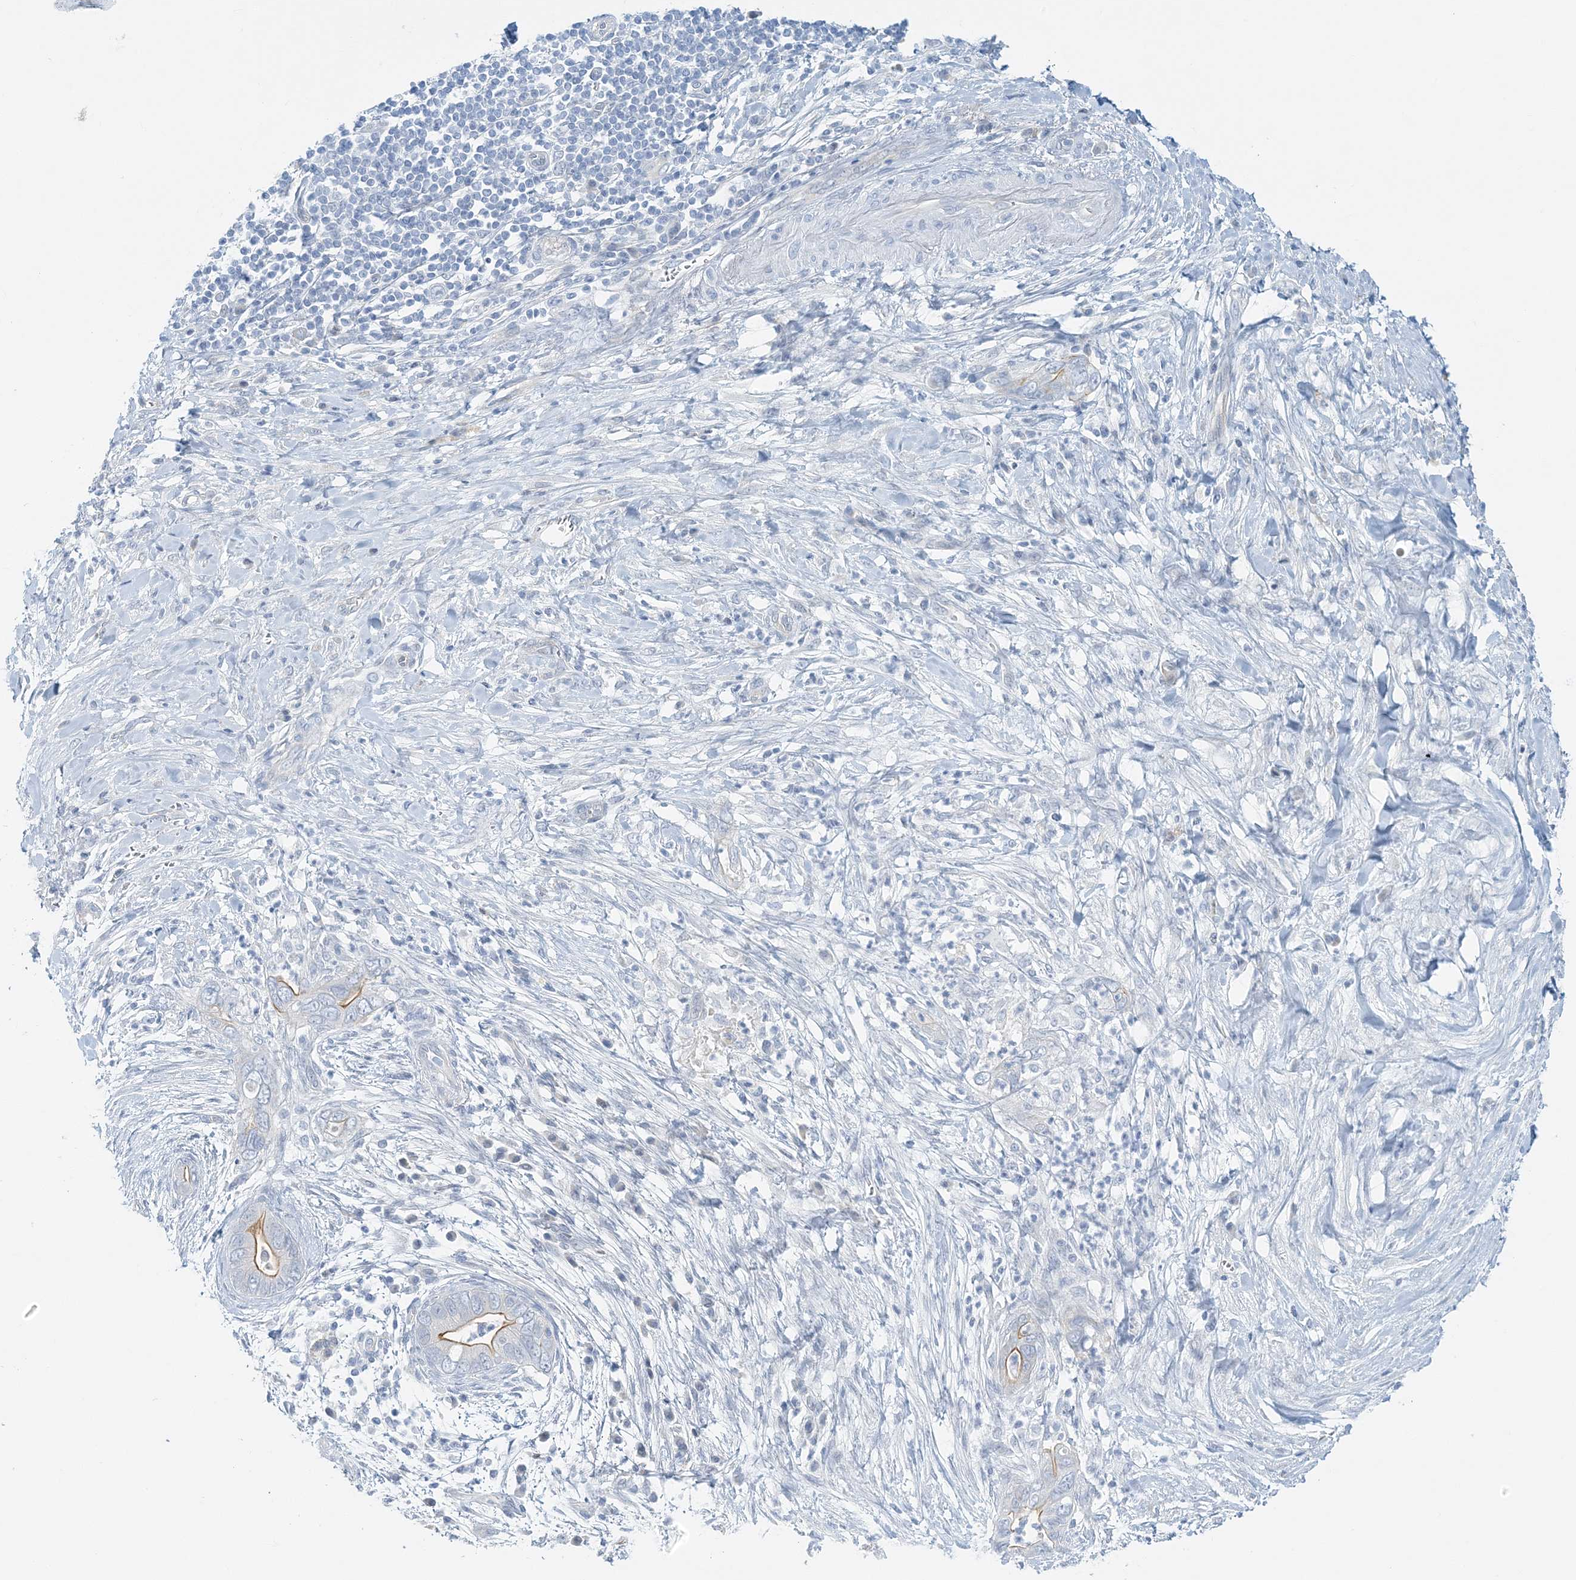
{"staining": {"intensity": "moderate", "quantity": "<25%", "location": "cytoplasmic/membranous"}, "tissue": "pancreatic cancer", "cell_type": "Tumor cells", "image_type": "cancer", "snomed": [{"axis": "morphology", "description": "Adenocarcinoma, NOS"}, {"axis": "topography", "description": "Pancreas"}], "caption": "A brown stain highlights moderate cytoplasmic/membranous expression of a protein in pancreatic adenocarcinoma tumor cells.", "gene": "VILL", "patient": {"sex": "male", "age": 75}}